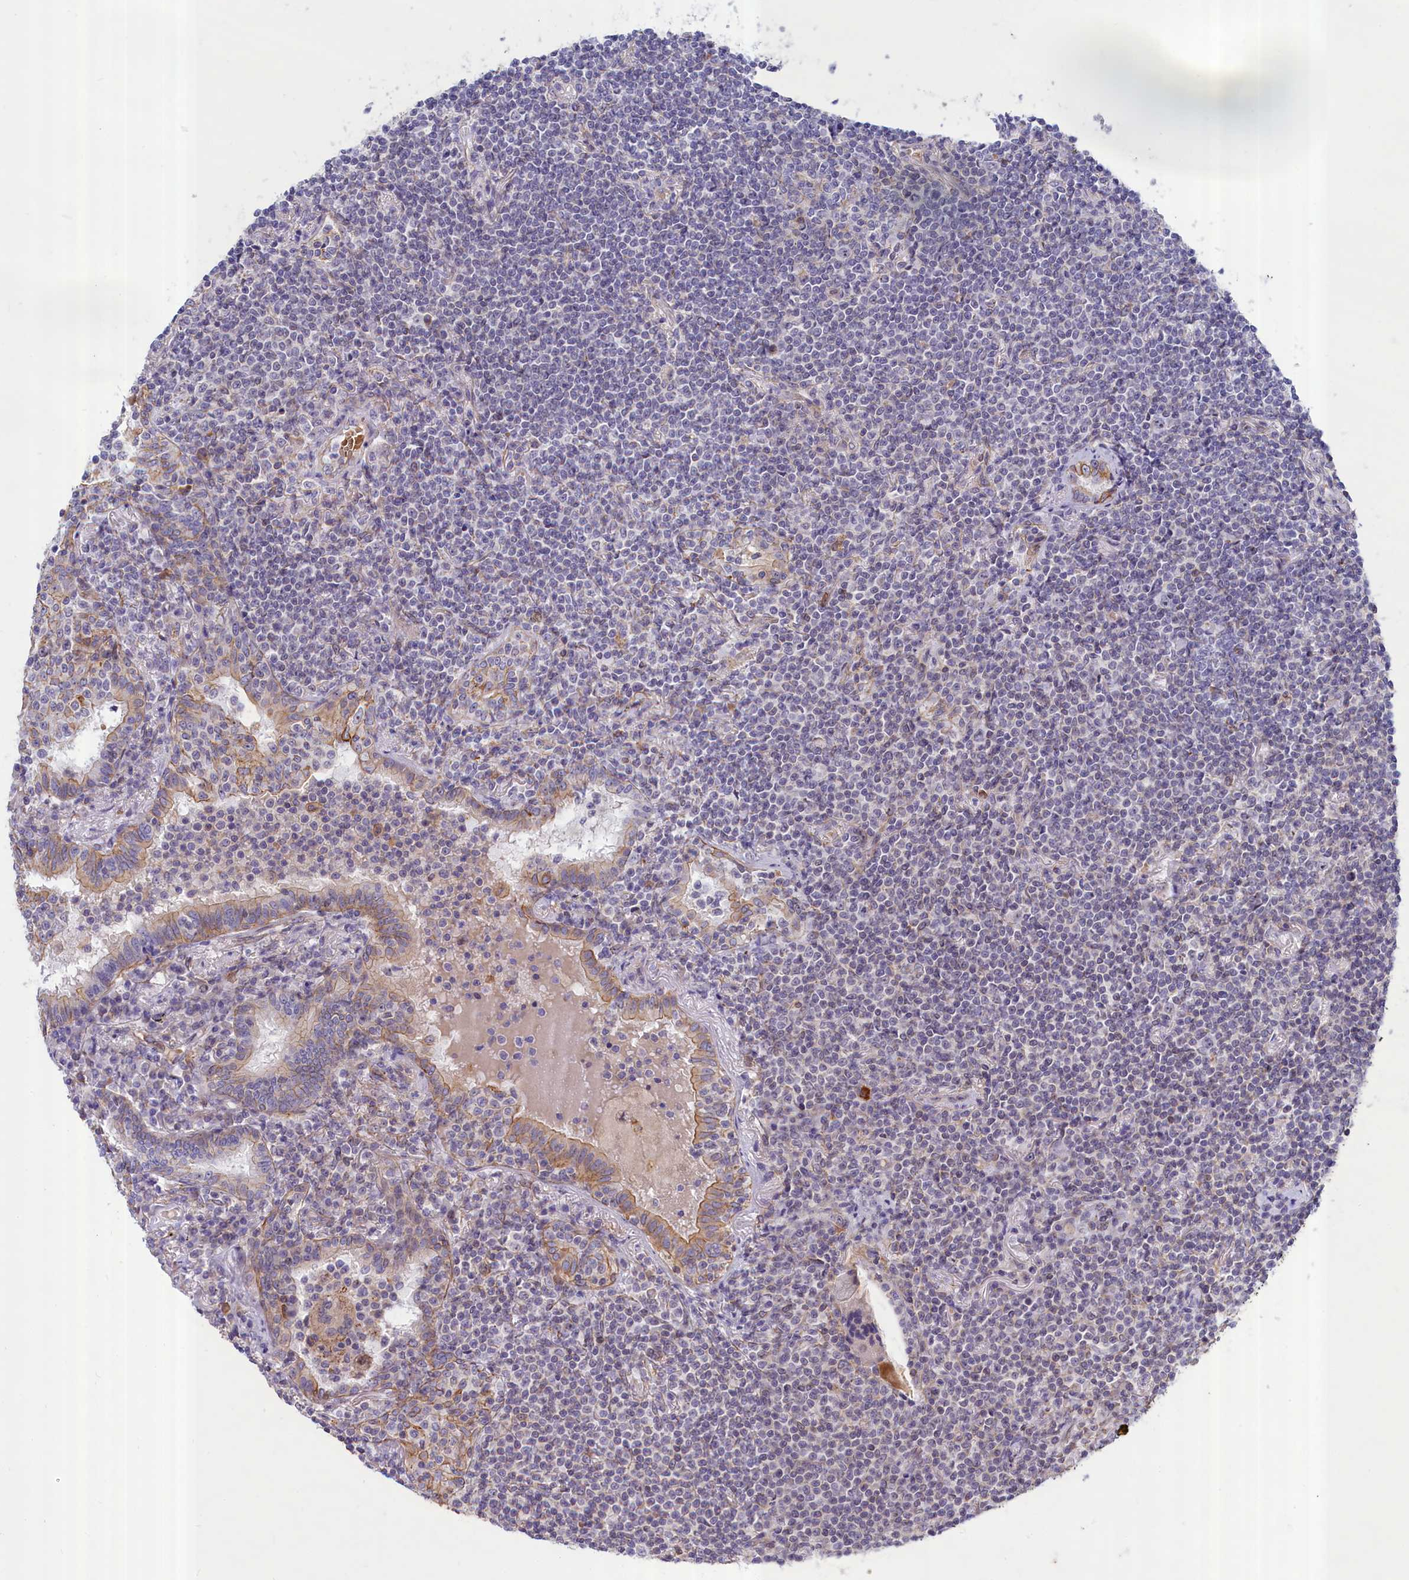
{"staining": {"intensity": "negative", "quantity": "none", "location": "none"}, "tissue": "lymphoma", "cell_type": "Tumor cells", "image_type": "cancer", "snomed": [{"axis": "morphology", "description": "Malignant lymphoma, non-Hodgkin's type, Low grade"}, {"axis": "topography", "description": "Lung"}], "caption": "Lymphoma stained for a protein using IHC exhibits no staining tumor cells.", "gene": "ABCC12", "patient": {"sex": "female", "age": 71}}